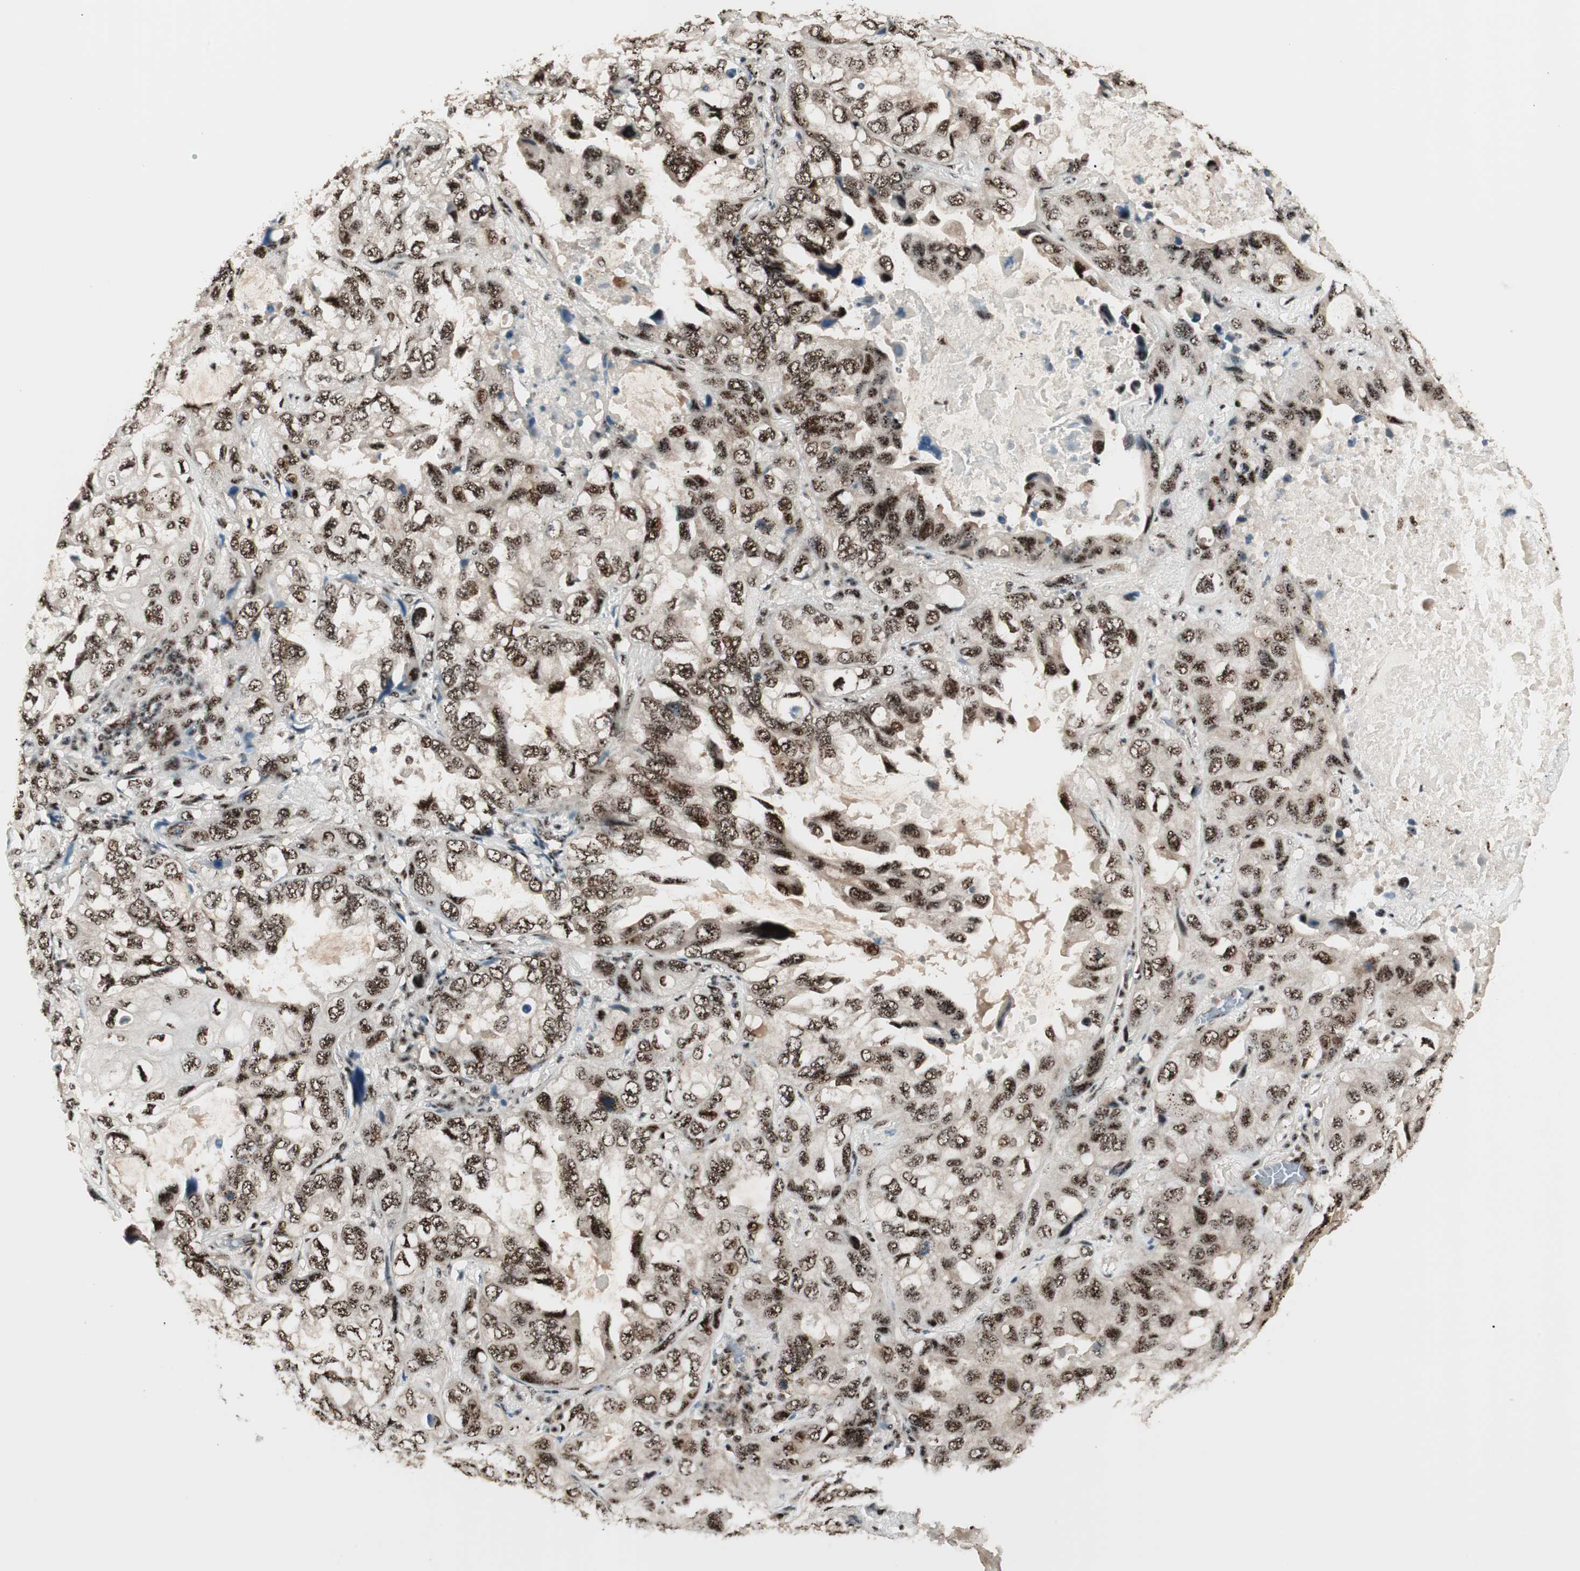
{"staining": {"intensity": "strong", "quantity": ">75%", "location": "nuclear"}, "tissue": "lung cancer", "cell_type": "Tumor cells", "image_type": "cancer", "snomed": [{"axis": "morphology", "description": "Squamous cell carcinoma, NOS"}, {"axis": "topography", "description": "Lung"}], "caption": "Lung squamous cell carcinoma tissue demonstrates strong nuclear positivity in about >75% of tumor cells", "gene": "NR5A2", "patient": {"sex": "female", "age": 73}}